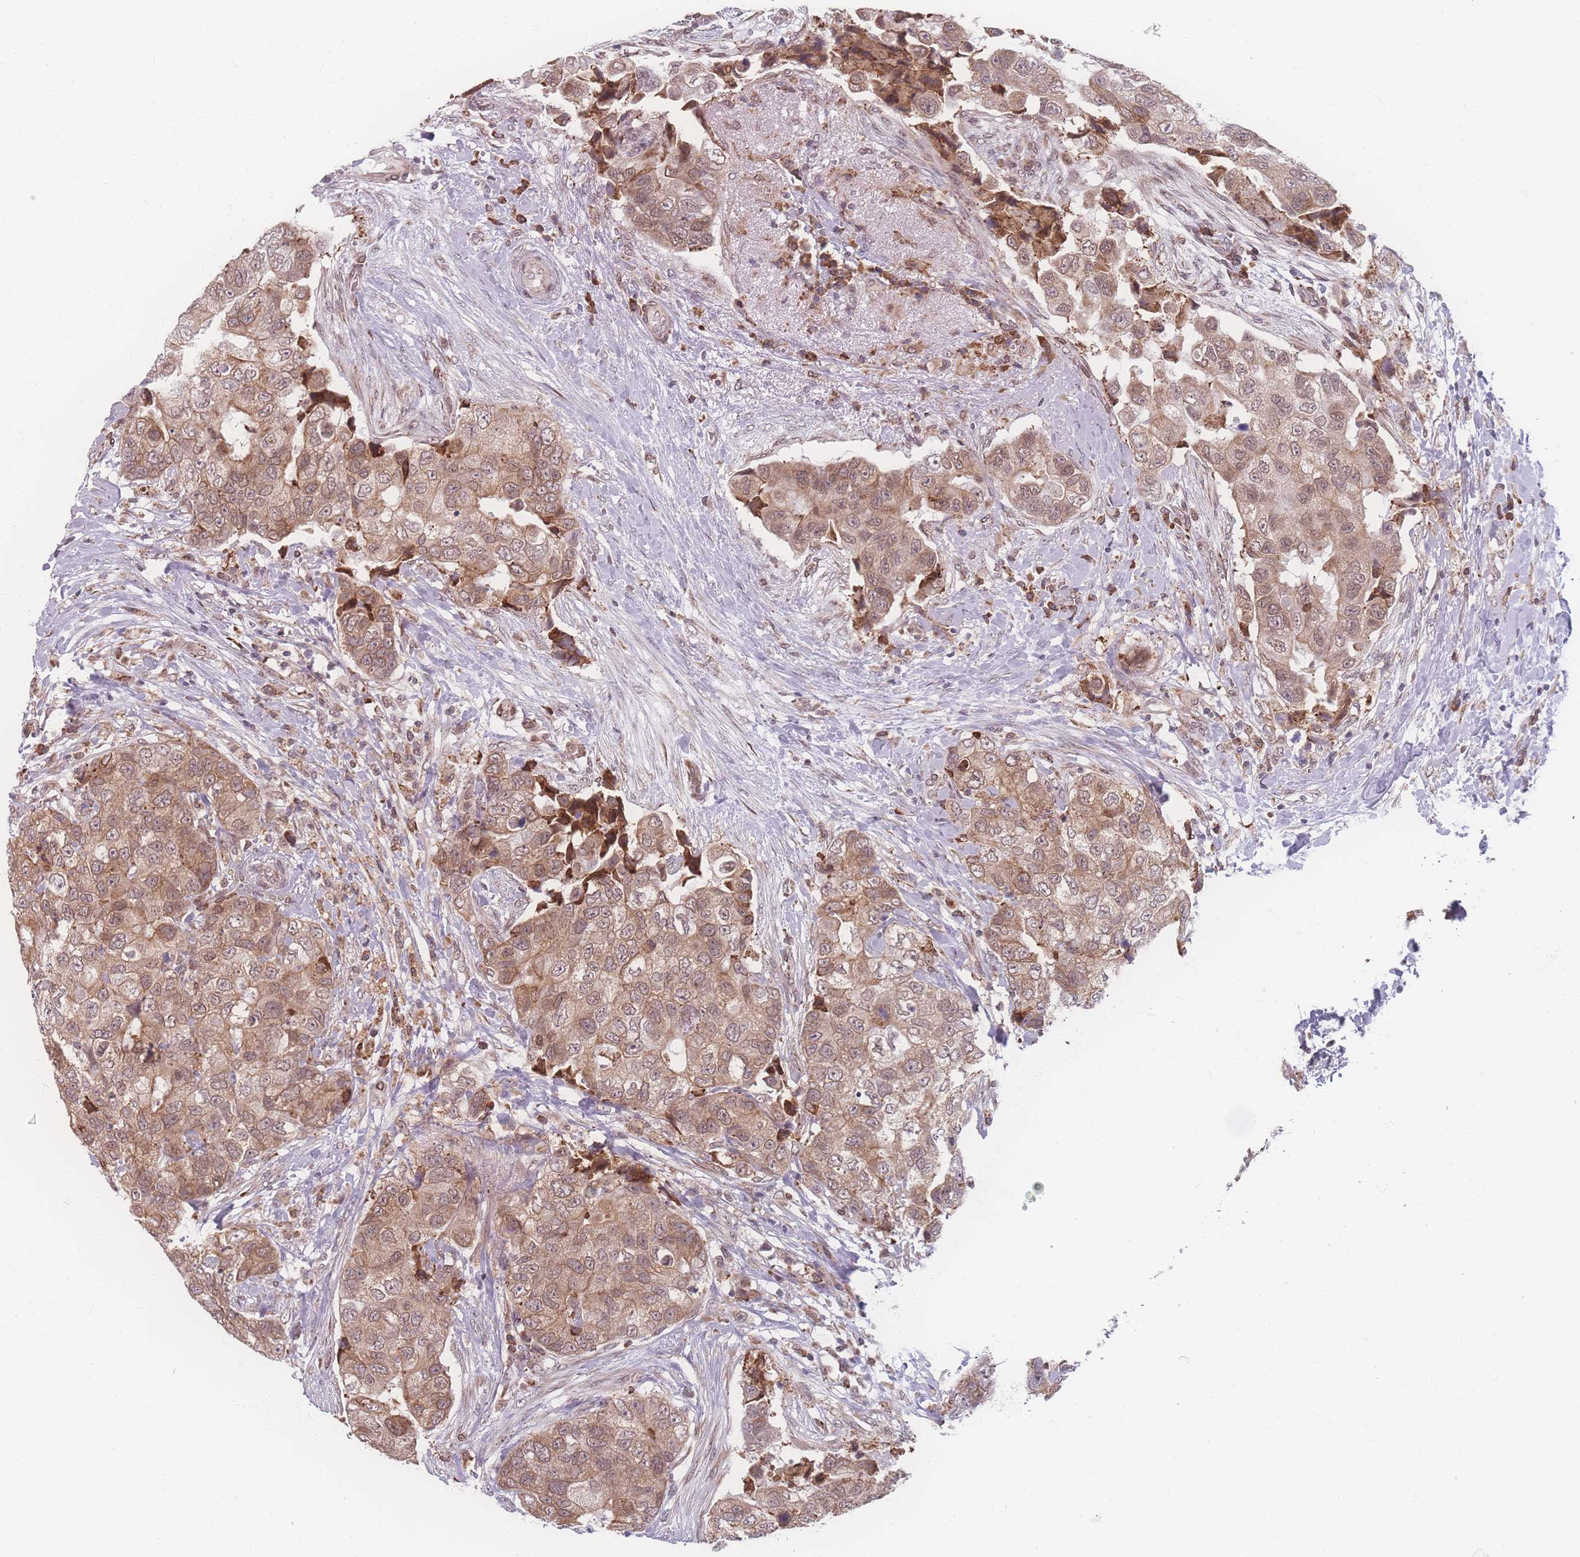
{"staining": {"intensity": "moderate", "quantity": ">75%", "location": "cytoplasmic/membranous,nuclear"}, "tissue": "breast cancer", "cell_type": "Tumor cells", "image_type": "cancer", "snomed": [{"axis": "morphology", "description": "Normal tissue, NOS"}, {"axis": "morphology", "description": "Duct carcinoma"}, {"axis": "topography", "description": "Breast"}], "caption": "The image demonstrates staining of breast infiltrating ductal carcinoma, revealing moderate cytoplasmic/membranous and nuclear protein positivity (brown color) within tumor cells. (brown staining indicates protein expression, while blue staining denotes nuclei).", "gene": "ZC3H13", "patient": {"sex": "female", "age": 62}}